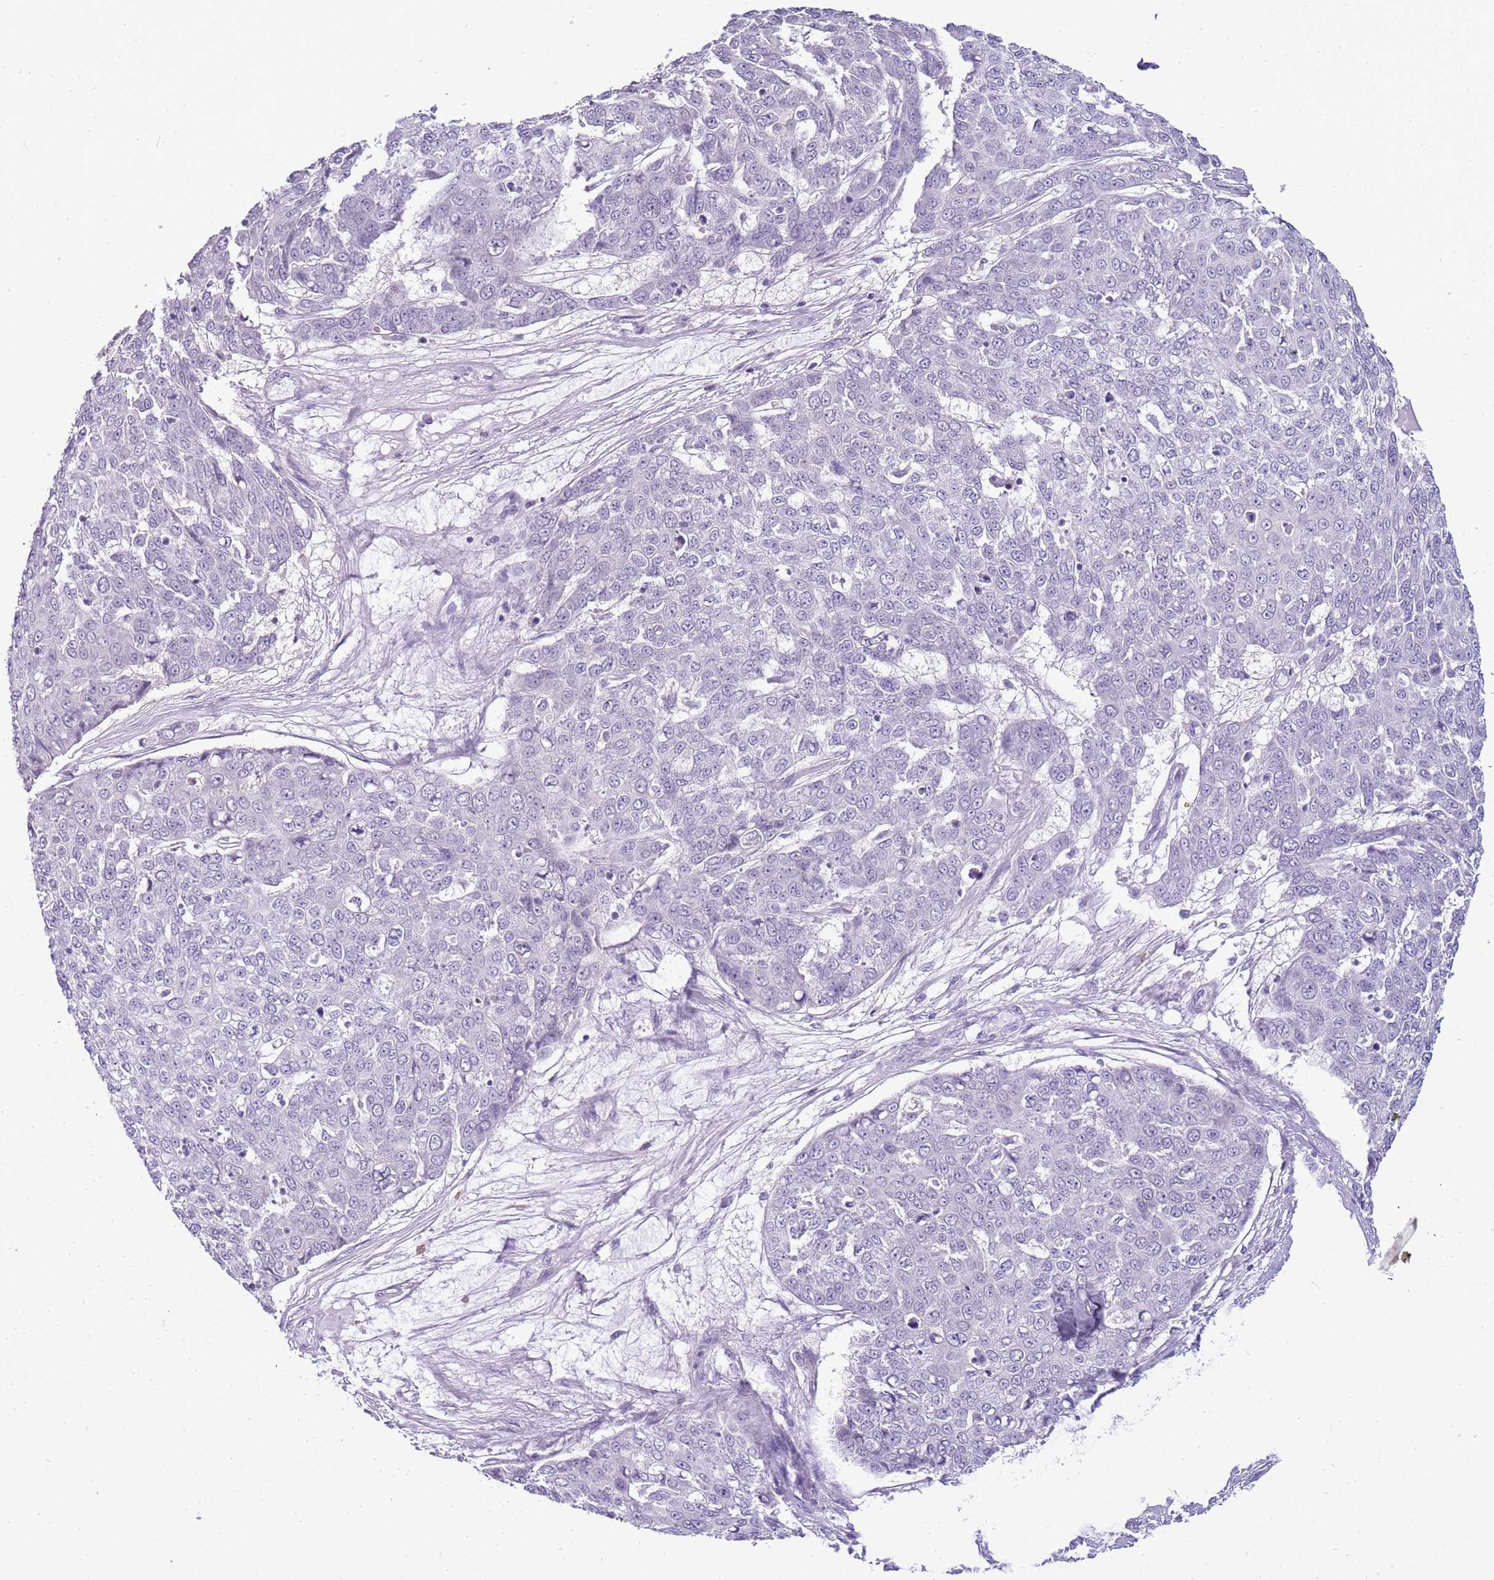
{"staining": {"intensity": "negative", "quantity": "none", "location": "none"}, "tissue": "skin cancer", "cell_type": "Tumor cells", "image_type": "cancer", "snomed": [{"axis": "morphology", "description": "Squamous cell carcinoma, NOS"}, {"axis": "topography", "description": "Skin"}], "caption": "Tumor cells show no significant positivity in skin cancer.", "gene": "CAPN7", "patient": {"sex": "male", "age": 71}}